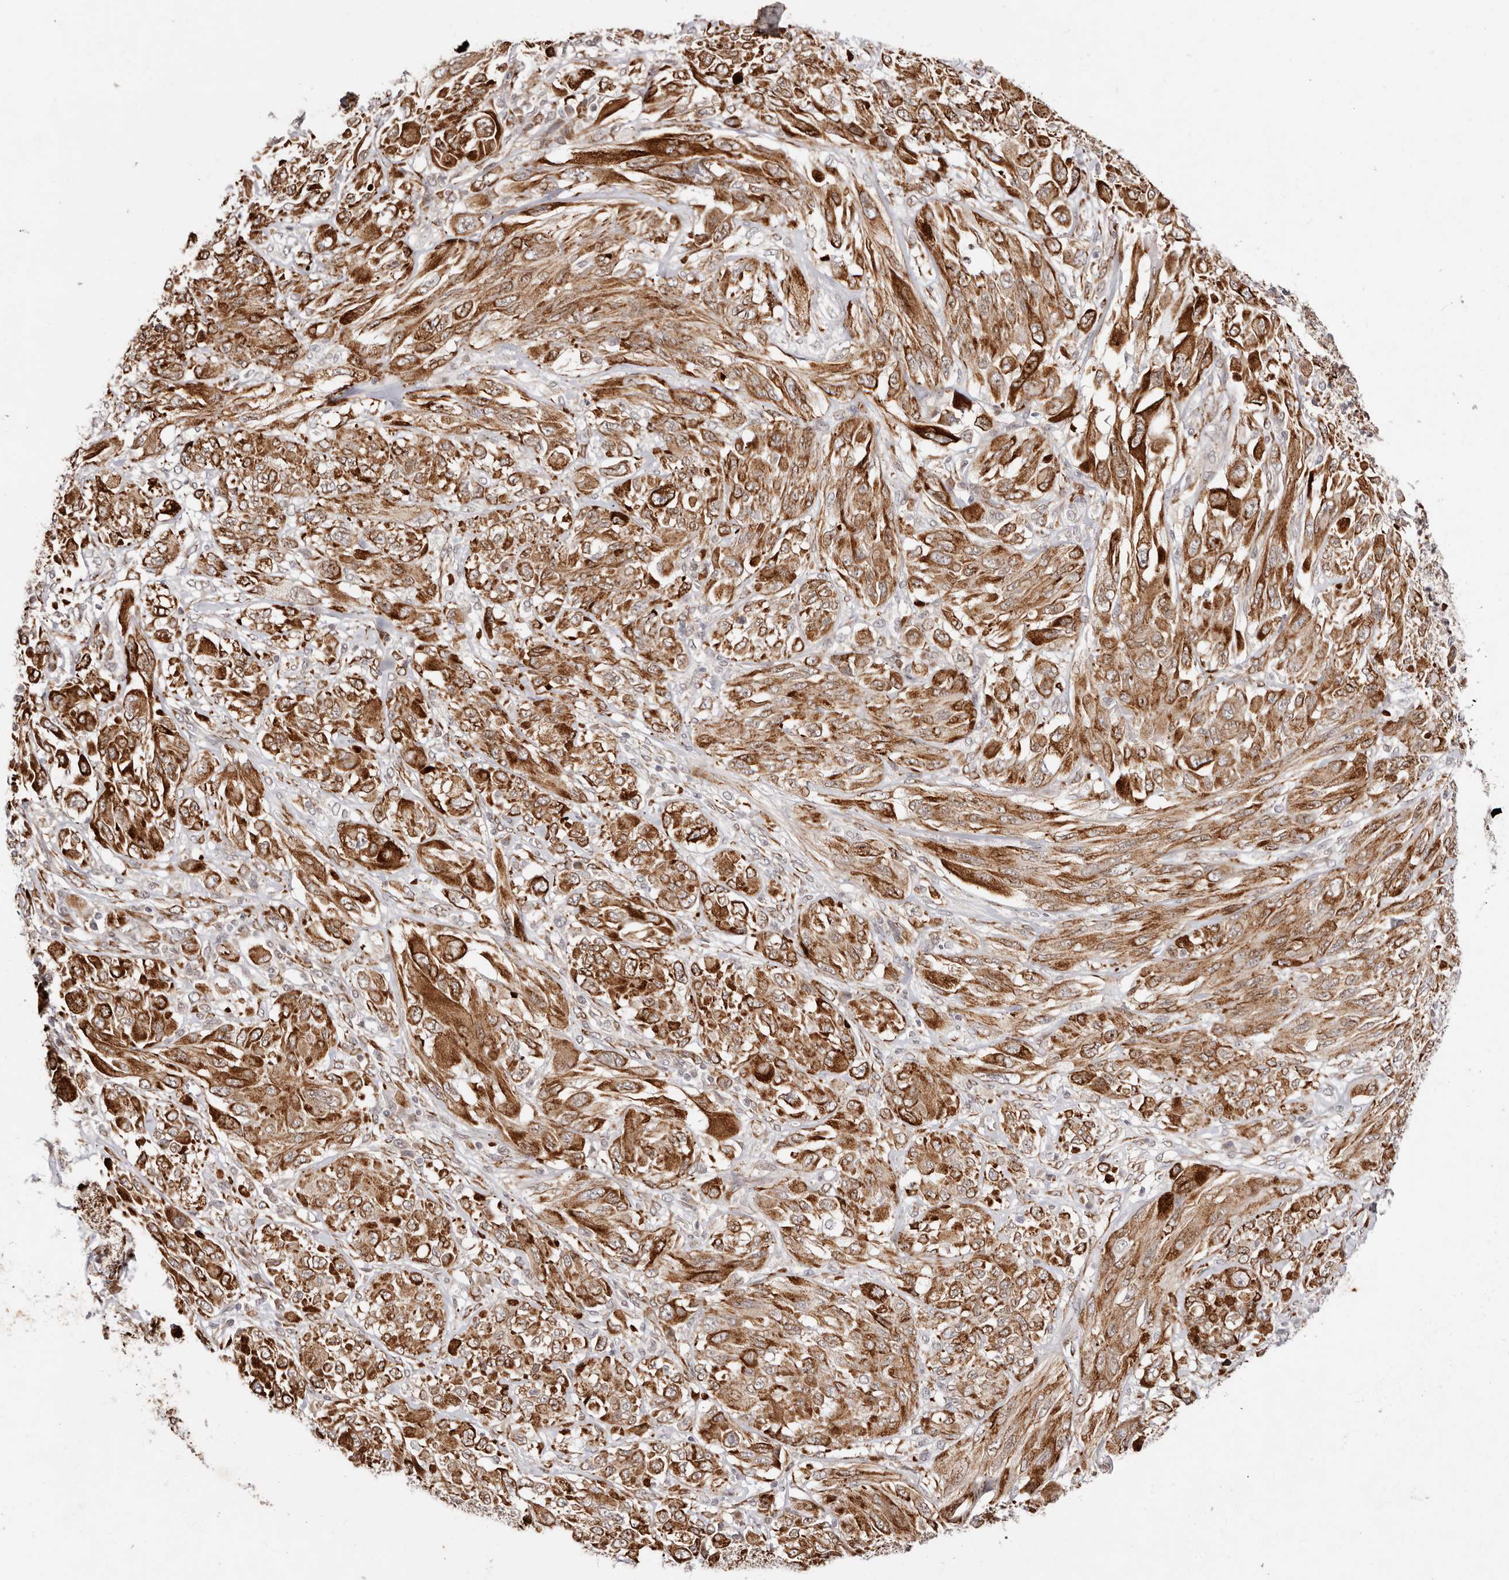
{"staining": {"intensity": "moderate", "quantity": ">75%", "location": "cytoplasmic/membranous"}, "tissue": "melanoma", "cell_type": "Tumor cells", "image_type": "cancer", "snomed": [{"axis": "morphology", "description": "Malignant melanoma, NOS"}, {"axis": "topography", "description": "Skin"}], "caption": "Immunohistochemical staining of human malignant melanoma demonstrates medium levels of moderate cytoplasmic/membranous staining in about >75% of tumor cells.", "gene": "BCL2L15", "patient": {"sex": "female", "age": 91}}